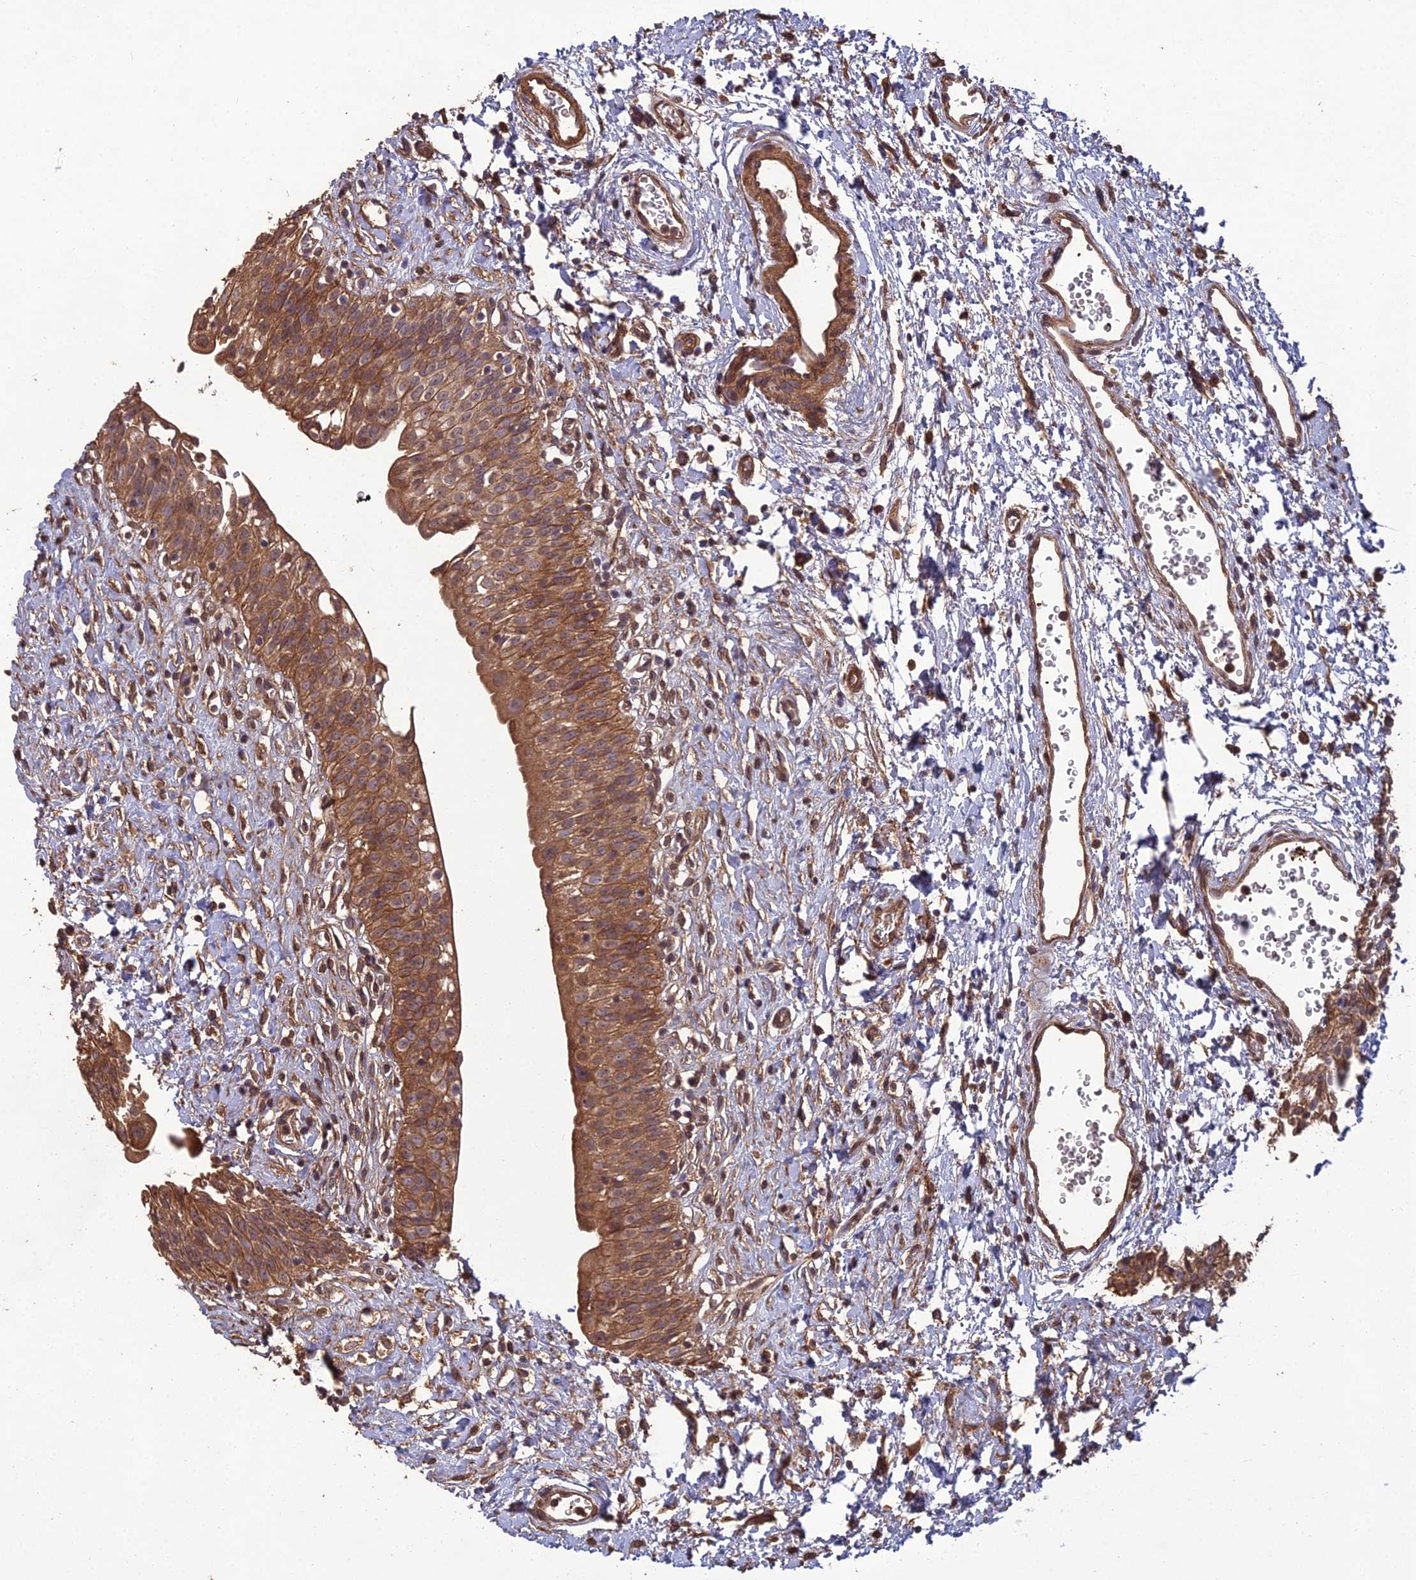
{"staining": {"intensity": "moderate", "quantity": ">75%", "location": "cytoplasmic/membranous,nuclear"}, "tissue": "urinary bladder", "cell_type": "Urothelial cells", "image_type": "normal", "snomed": [{"axis": "morphology", "description": "Normal tissue, NOS"}, {"axis": "topography", "description": "Urinary bladder"}], "caption": "High-power microscopy captured an immunohistochemistry (IHC) micrograph of normal urinary bladder, revealing moderate cytoplasmic/membranous,nuclear staining in about >75% of urothelial cells. Immunohistochemistry stains the protein of interest in brown and the nuclei are stained blue.", "gene": "ATP6V0A2", "patient": {"sex": "male", "age": 51}}